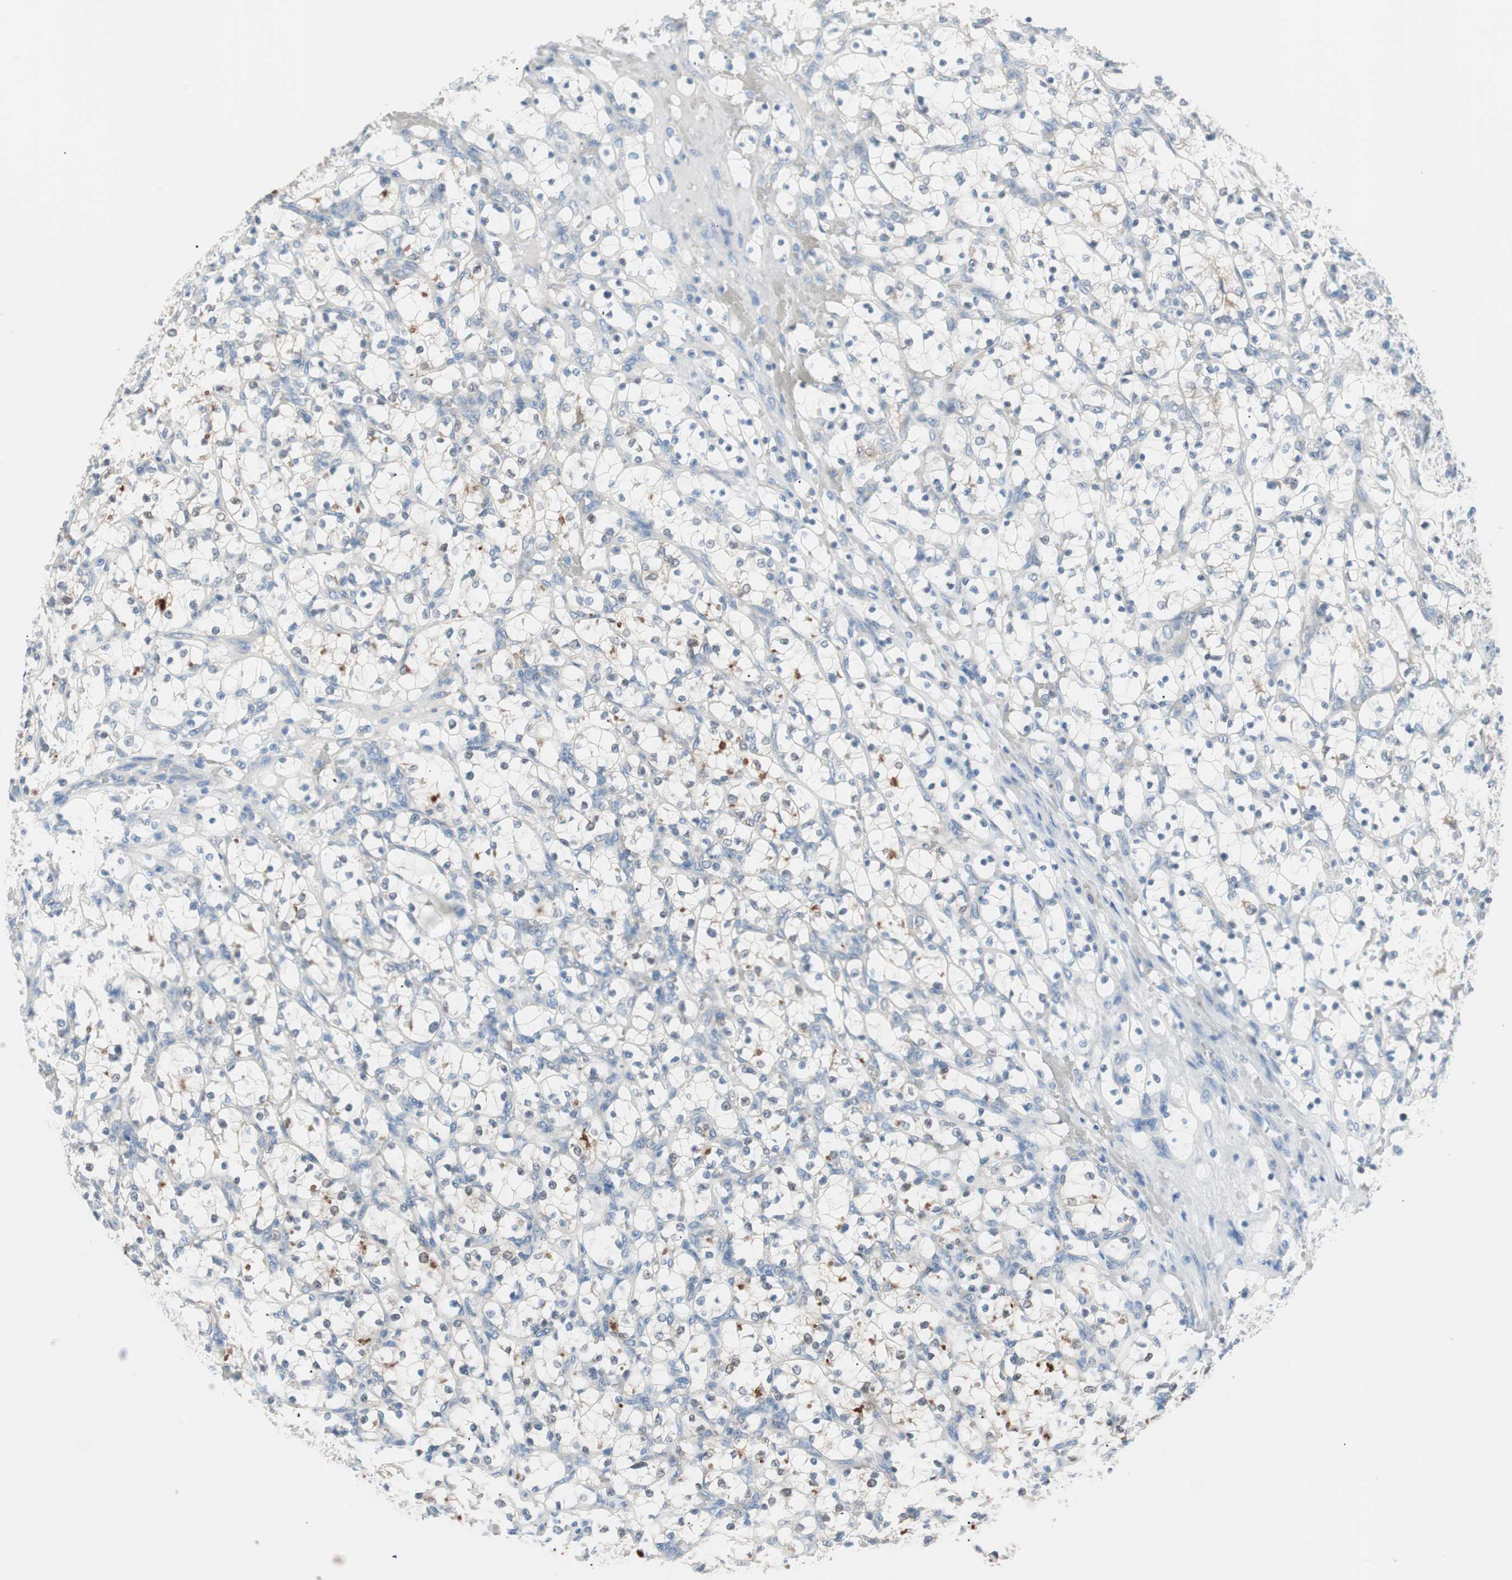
{"staining": {"intensity": "negative", "quantity": "none", "location": "none"}, "tissue": "renal cancer", "cell_type": "Tumor cells", "image_type": "cancer", "snomed": [{"axis": "morphology", "description": "Adenocarcinoma, NOS"}, {"axis": "topography", "description": "Kidney"}], "caption": "Renal cancer (adenocarcinoma) stained for a protein using immunohistochemistry (IHC) displays no staining tumor cells.", "gene": "VIL1", "patient": {"sex": "female", "age": 69}}